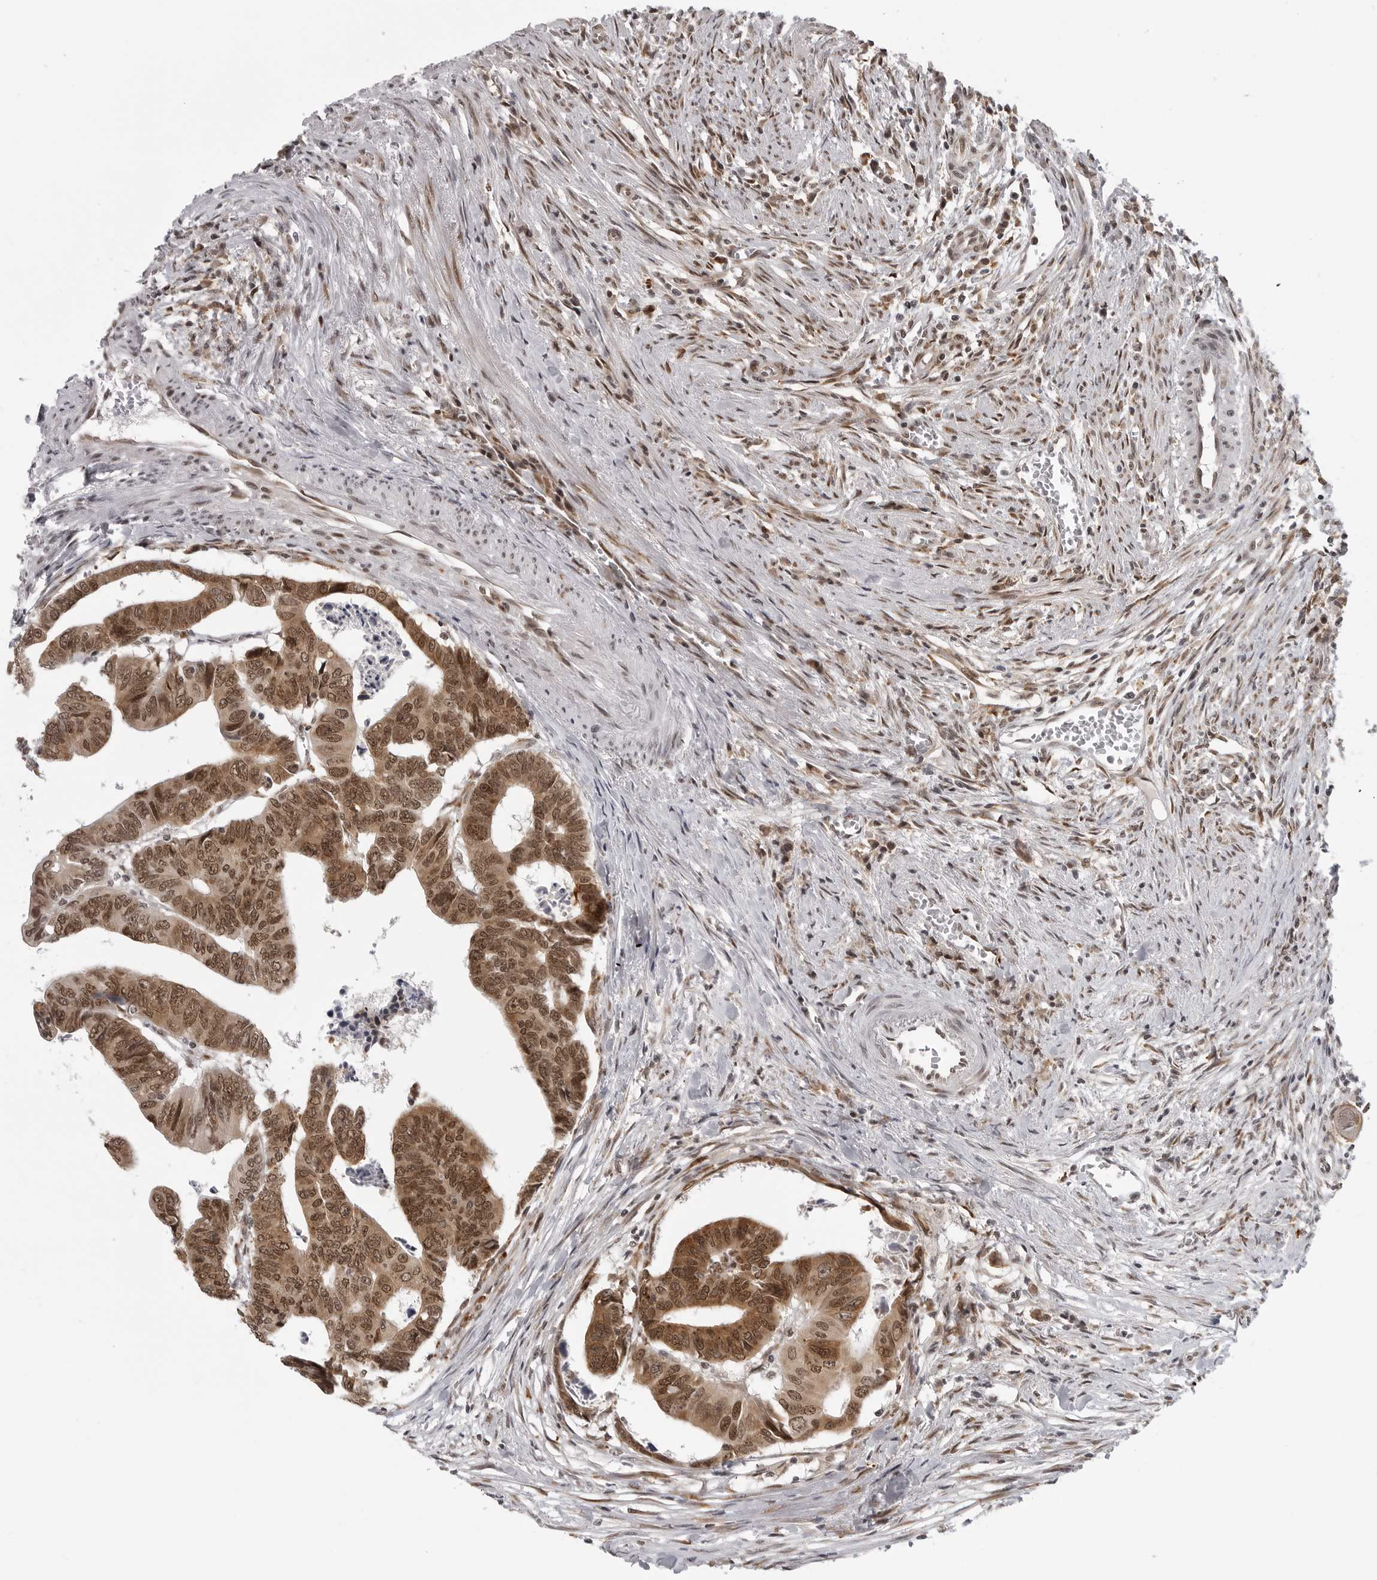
{"staining": {"intensity": "moderate", "quantity": ">75%", "location": "cytoplasmic/membranous,nuclear"}, "tissue": "colorectal cancer", "cell_type": "Tumor cells", "image_type": "cancer", "snomed": [{"axis": "morphology", "description": "Adenocarcinoma, NOS"}, {"axis": "topography", "description": "Rectum"}], "caption": "Immunohistochemical staining of human colorectal cancer demonstrates medium levels of moderate cytoplasmic/membranous and nuclear expression in approximately >75% of tumor cells.", "gene": "PRDM10", "patient": {"sex": "female", "age": 65}}